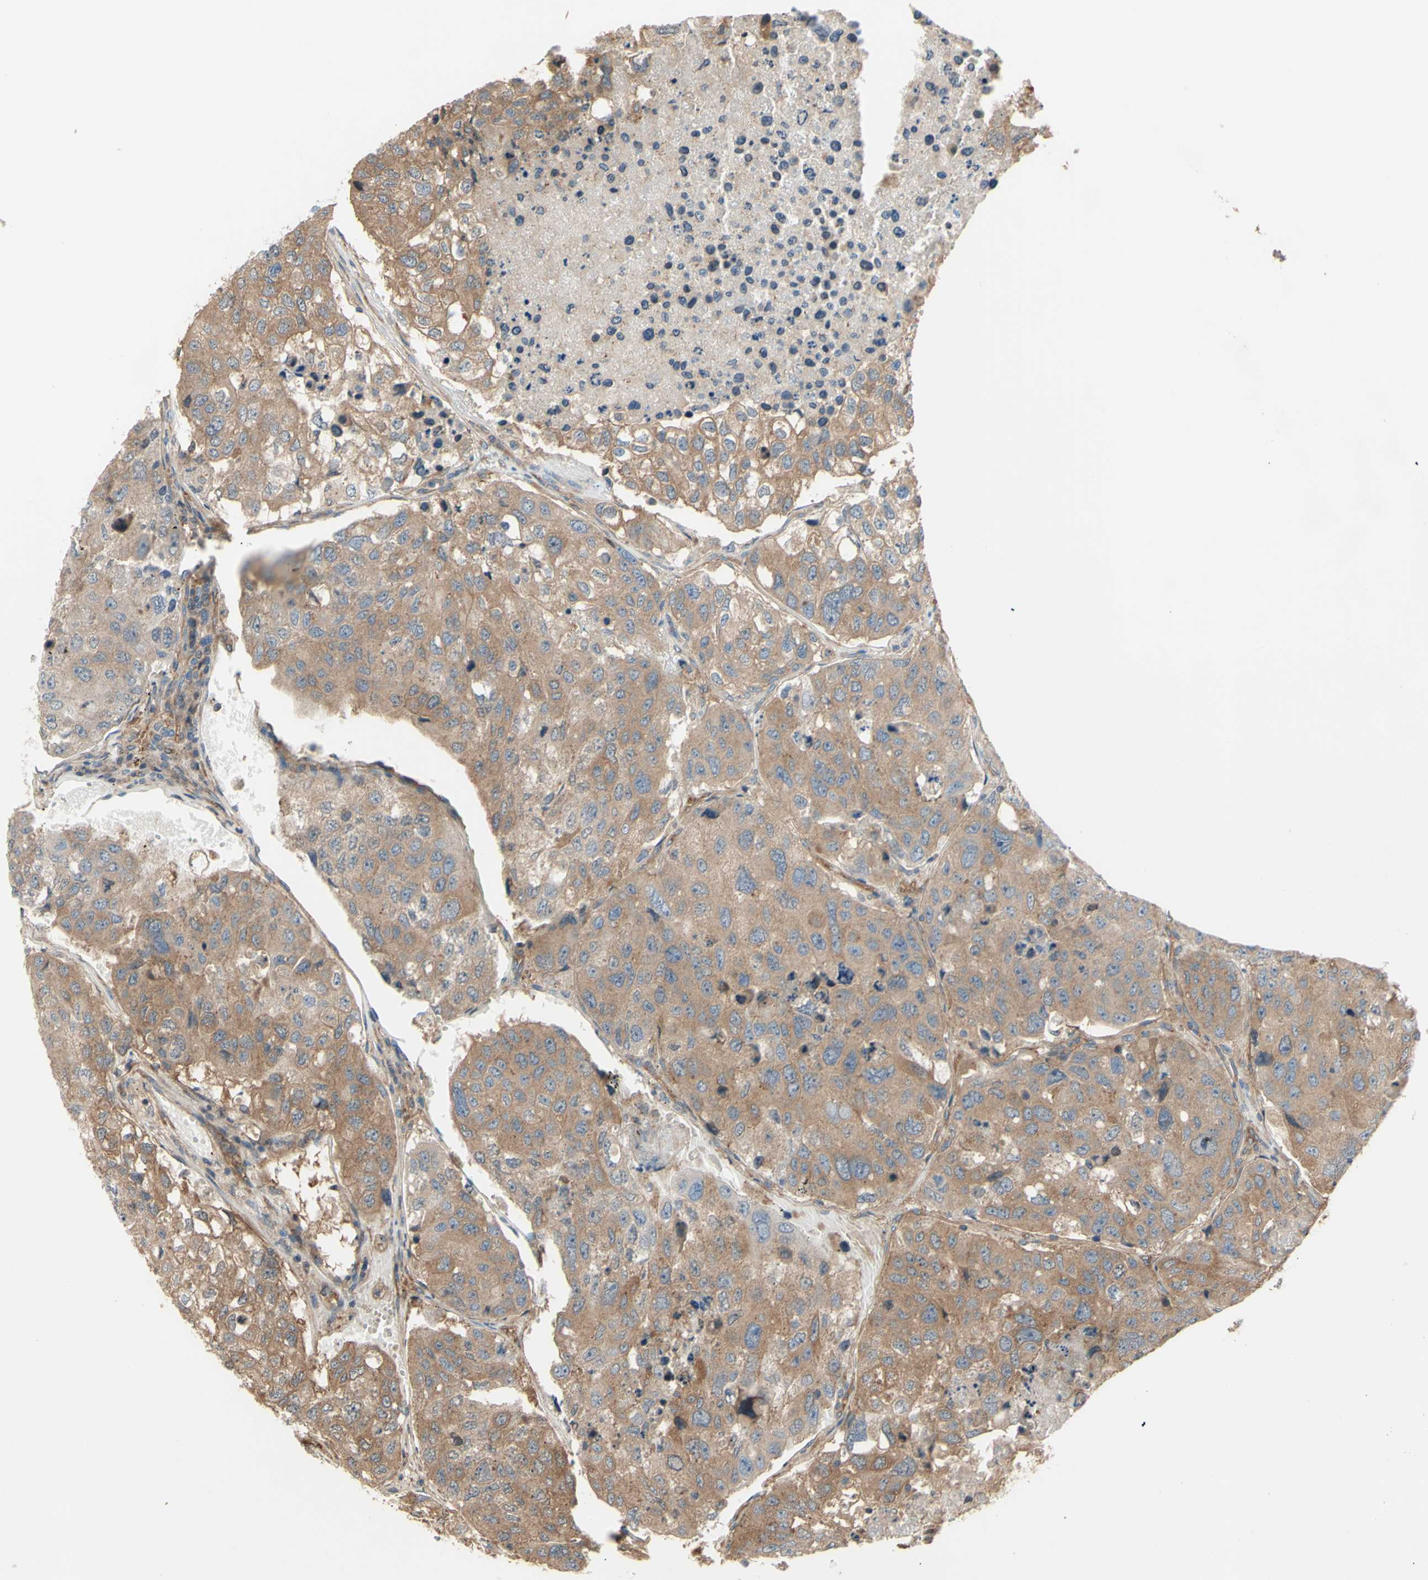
{"staining": {"intensity": "moderate", "quantity": ">75%", "location": "cytoplasmic/membranous"}, "tissue": "urothelial cancer", "cell_type": "Tumor cells", "image_type": "cancer", "snomed": [{"axis": "morphology", "description": "Urothelial carcinoma, High grade"}, {"axis": "topography", "description": "Lymph node"}, {"axis": "topography", "description": "Urinary bladder"}], "caption": "Human urothelial carcinoma (high-grade) stained with a brown dye reveals moderate cytoplasmic/membranous positive expression in approximately >75% of tumor cells.", "gene": "DYNLRB1", "patient": {"sex": "male", "age": 51}}